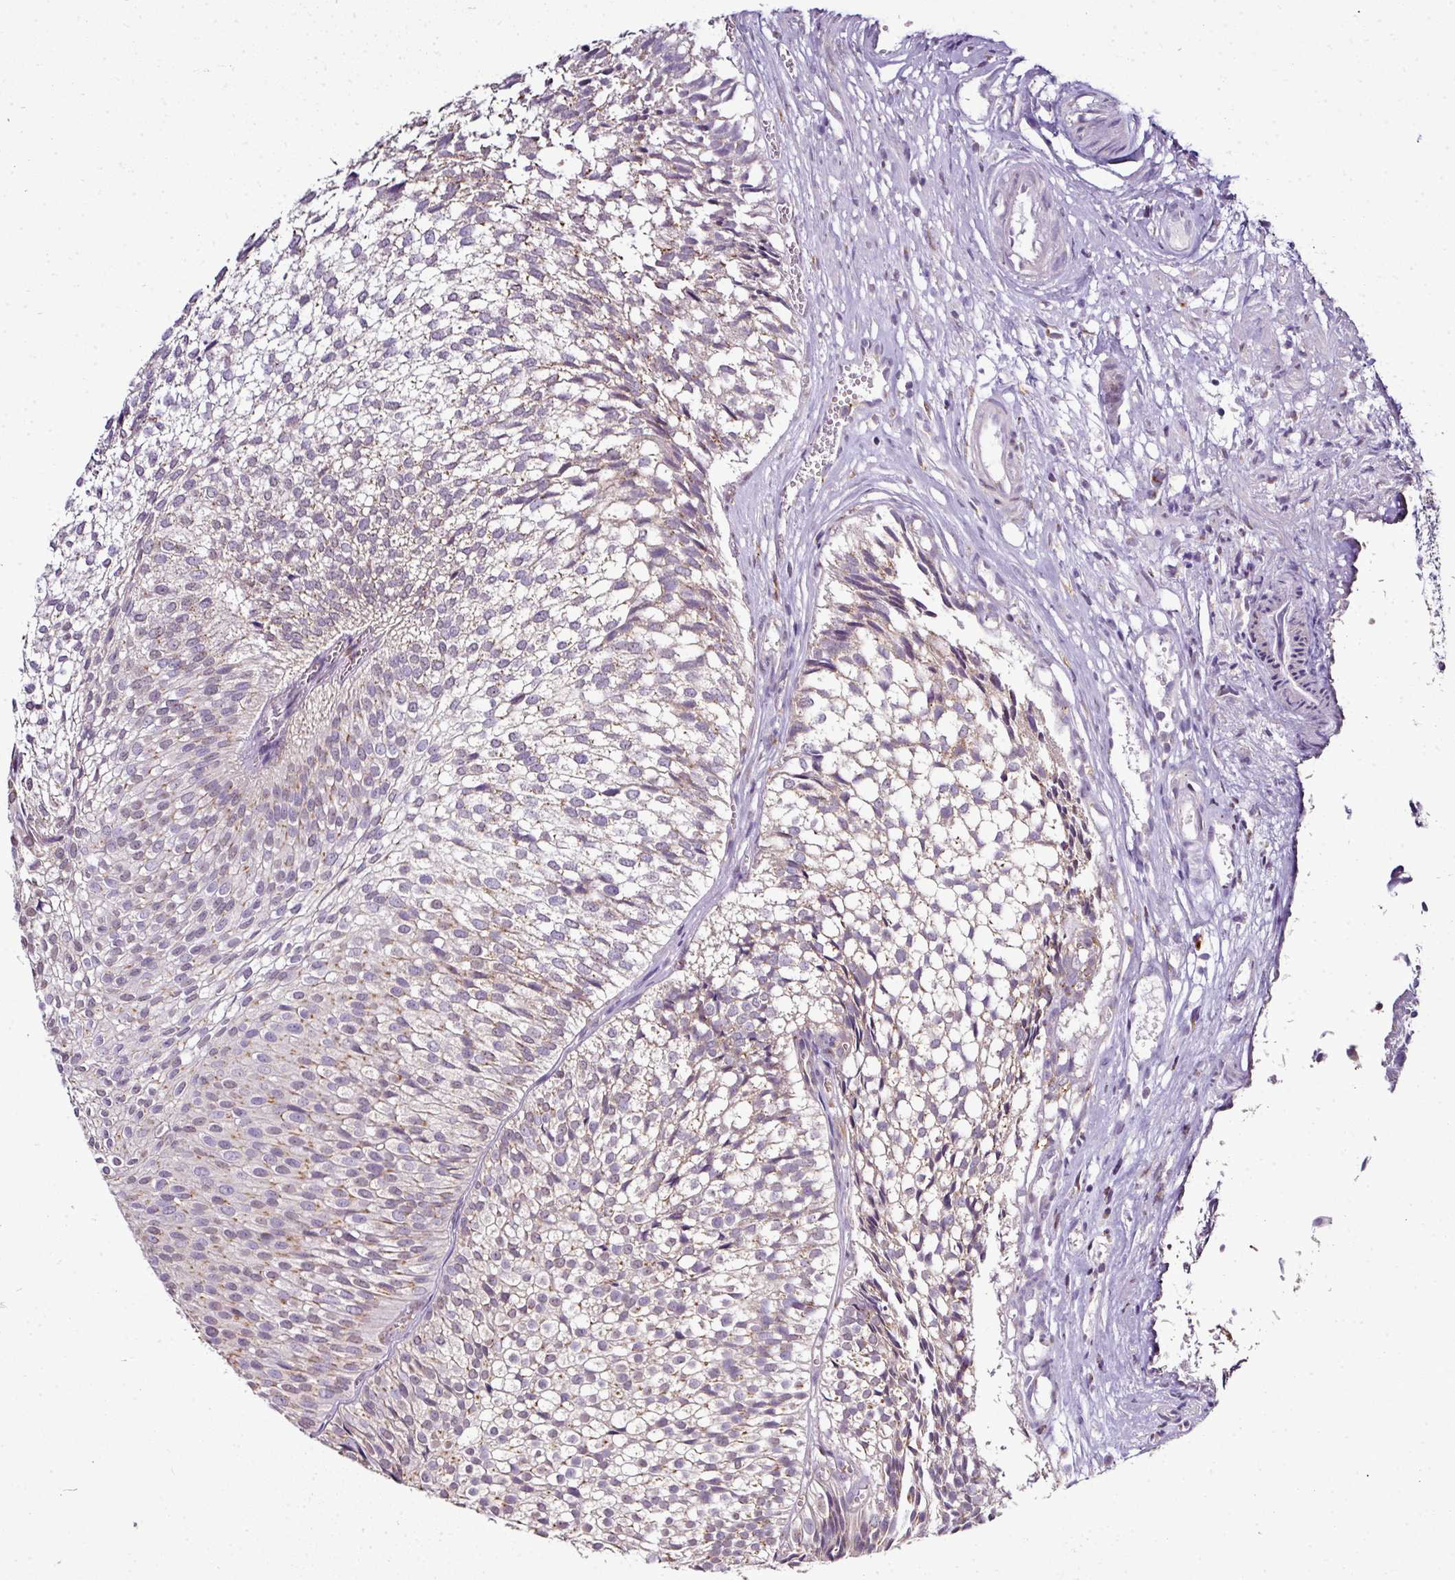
{"staining": {"intensity": "weak", "quantity": "25%-75%", "location": "cytoplasmic/membranous"}, "tissue": "urothelial cancer", "cell_type": "Tumor cells", "image_type": "cancer", "snomed": [{"axis": "morphology", "description": "Urothelial carcinoma, Low grade"}, {"axis": "topography", "description": "Urinary bladder"}], "caption": "A high-resolution histopathology image shows IHC staining of low-grade urothelial carcinoma, which demonstrates weak cytoplasmic/membranous positivity in approximately 25%-75% of tumor cells.", "gene": "JPH2", "patient": {"sex": "male", "age": 91}}